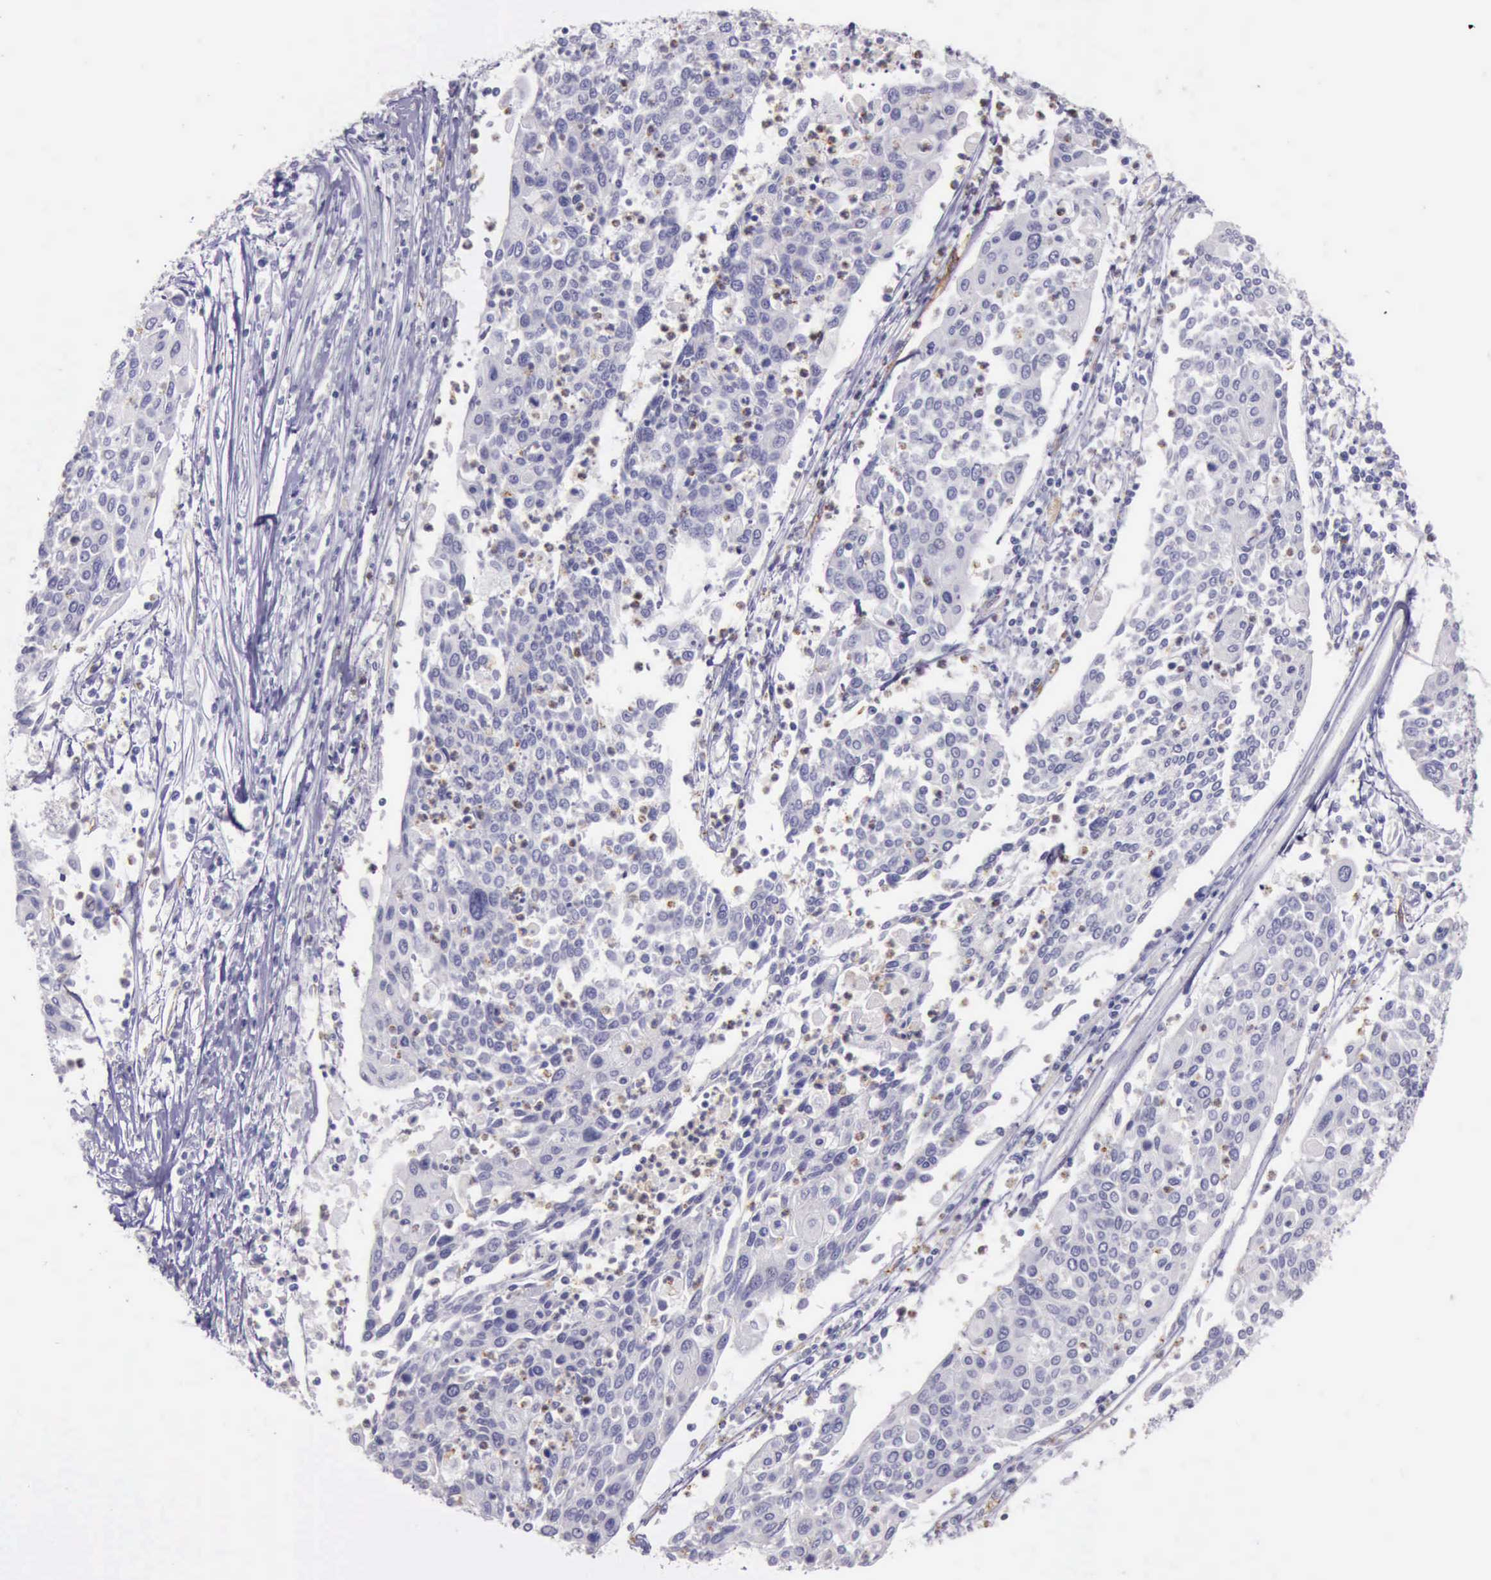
{"staining": {"intensity": "negative", "quantity": "none", "location": "none"}, "tissue": "cervical cancer", "cell_type": "Tumor cells", "image_type": "cancer", "snomed": [{"axis": "morphology", "description": "Squamous cell carcinoma, NOS"}, {"axis": "topography", "description": "Cervix"}], "caption": "Image shows no protein staining in tumor cells of cervical cancer tissue.", "gene": "TCEANC", "patient": {"sex": "female", "age": 40}}